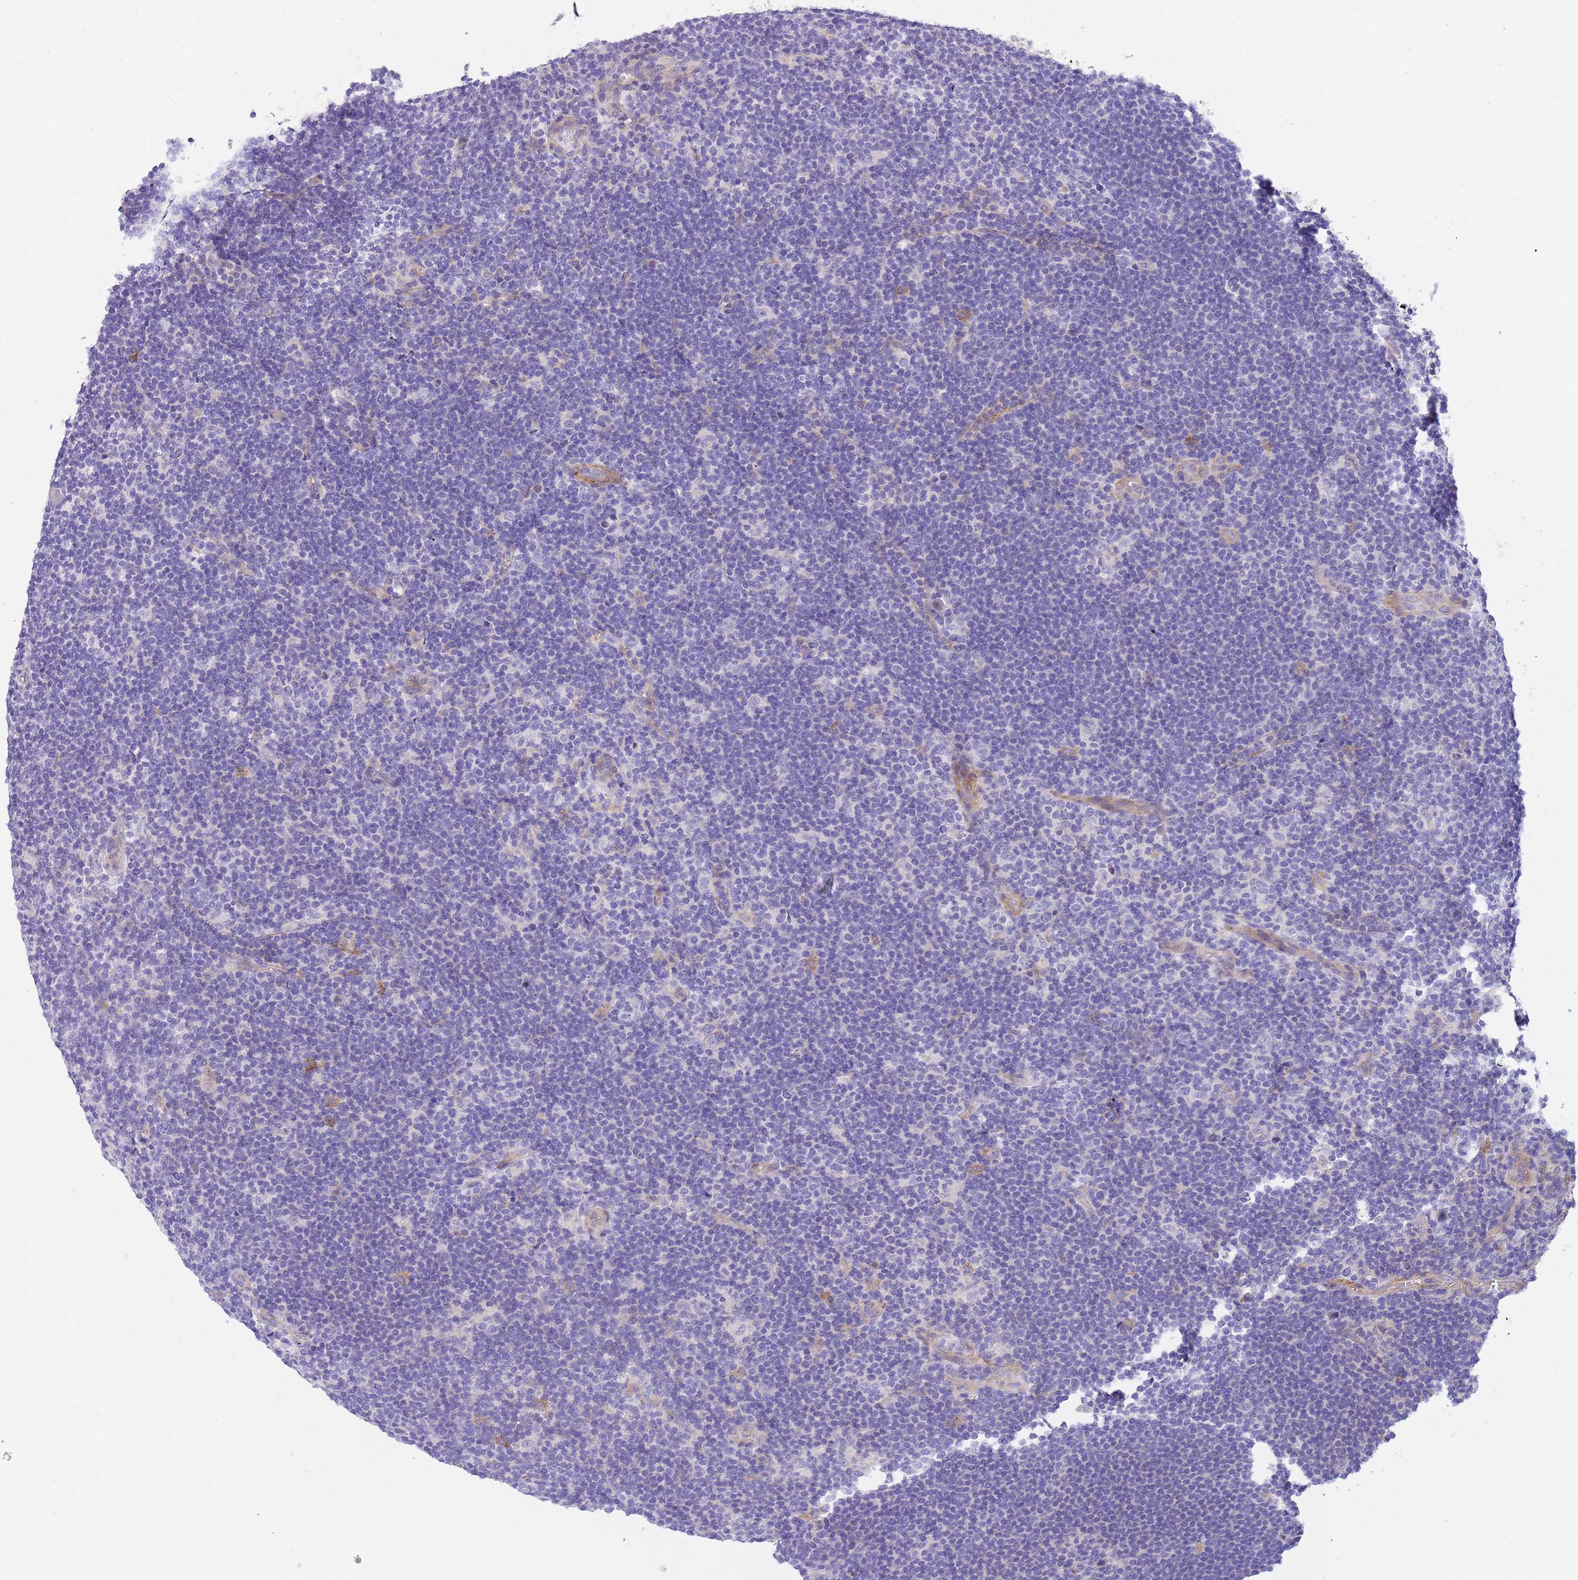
{"staining": {"intensity": "negative", "quantity": "none", "location": "none"}, "tissue": "lymphoma", "cell_type": "Tumor cells", "image_type": "cancer", "snomed": [{"axis": "morphology", "description": "Hodgkin's disease, NOS"}, {"axis": "topography", "description": "Lymph node"}], "caption": "Hodgkin's disease stained for a protein using IHC demonstrates no staining tumor cells.", "gene": "SERINC3", "patient": {"sex": "female", "age": 57}}